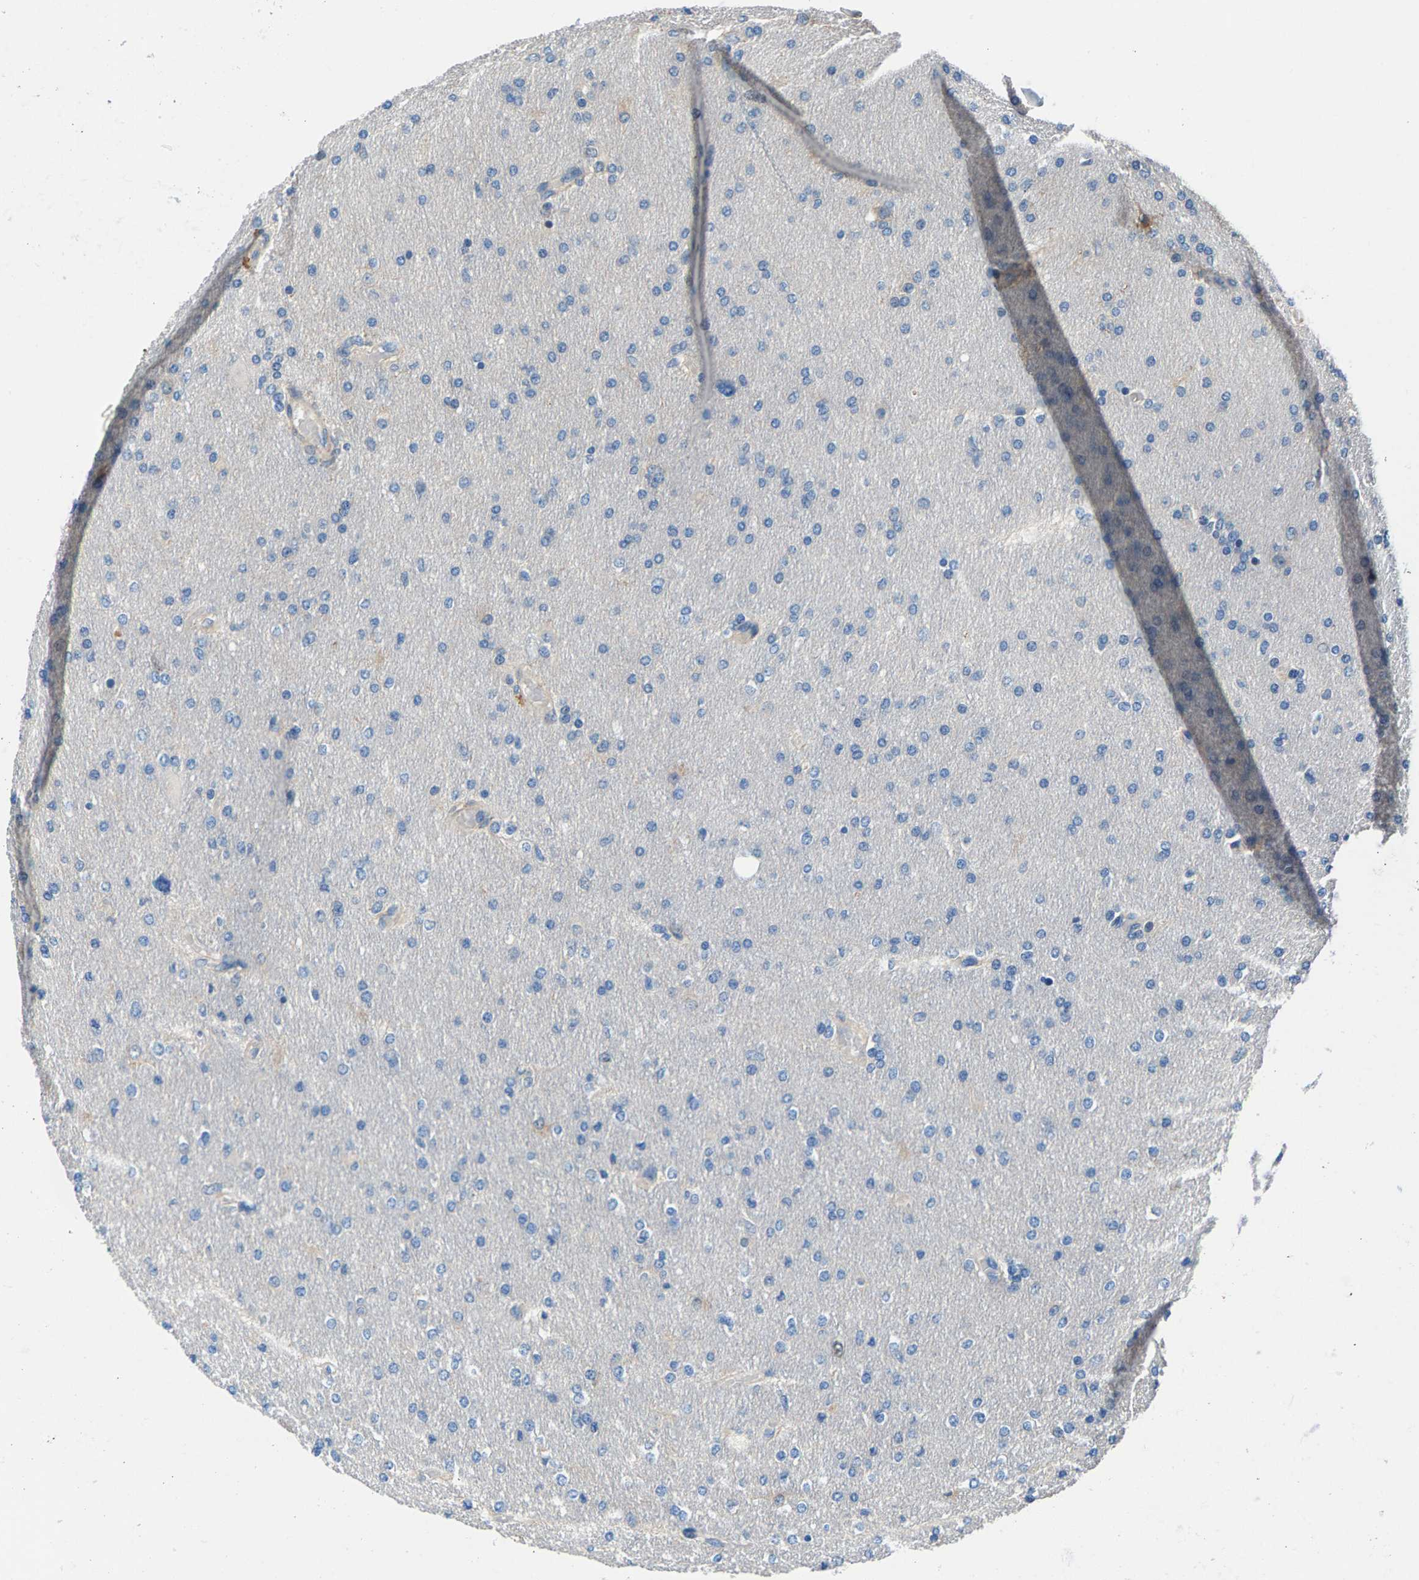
{"staining": {"intensity": "negative", "quantity": "none", "location": "none"}, "tissue": "glioma", "cell_type": "Tumor cells", "image_type": "cancer", "snomed": [{"axis": "morphology", "description": "Glioma, malignant, High grade"}, {"axis": "topography", "description": "Cerebral cortex"}], "caption": "Tumor cells show no significant protein staining in malignant glioma (high-grade).", "gene": "CDRT4", "patient": {"sex": "female", "age": 36}}